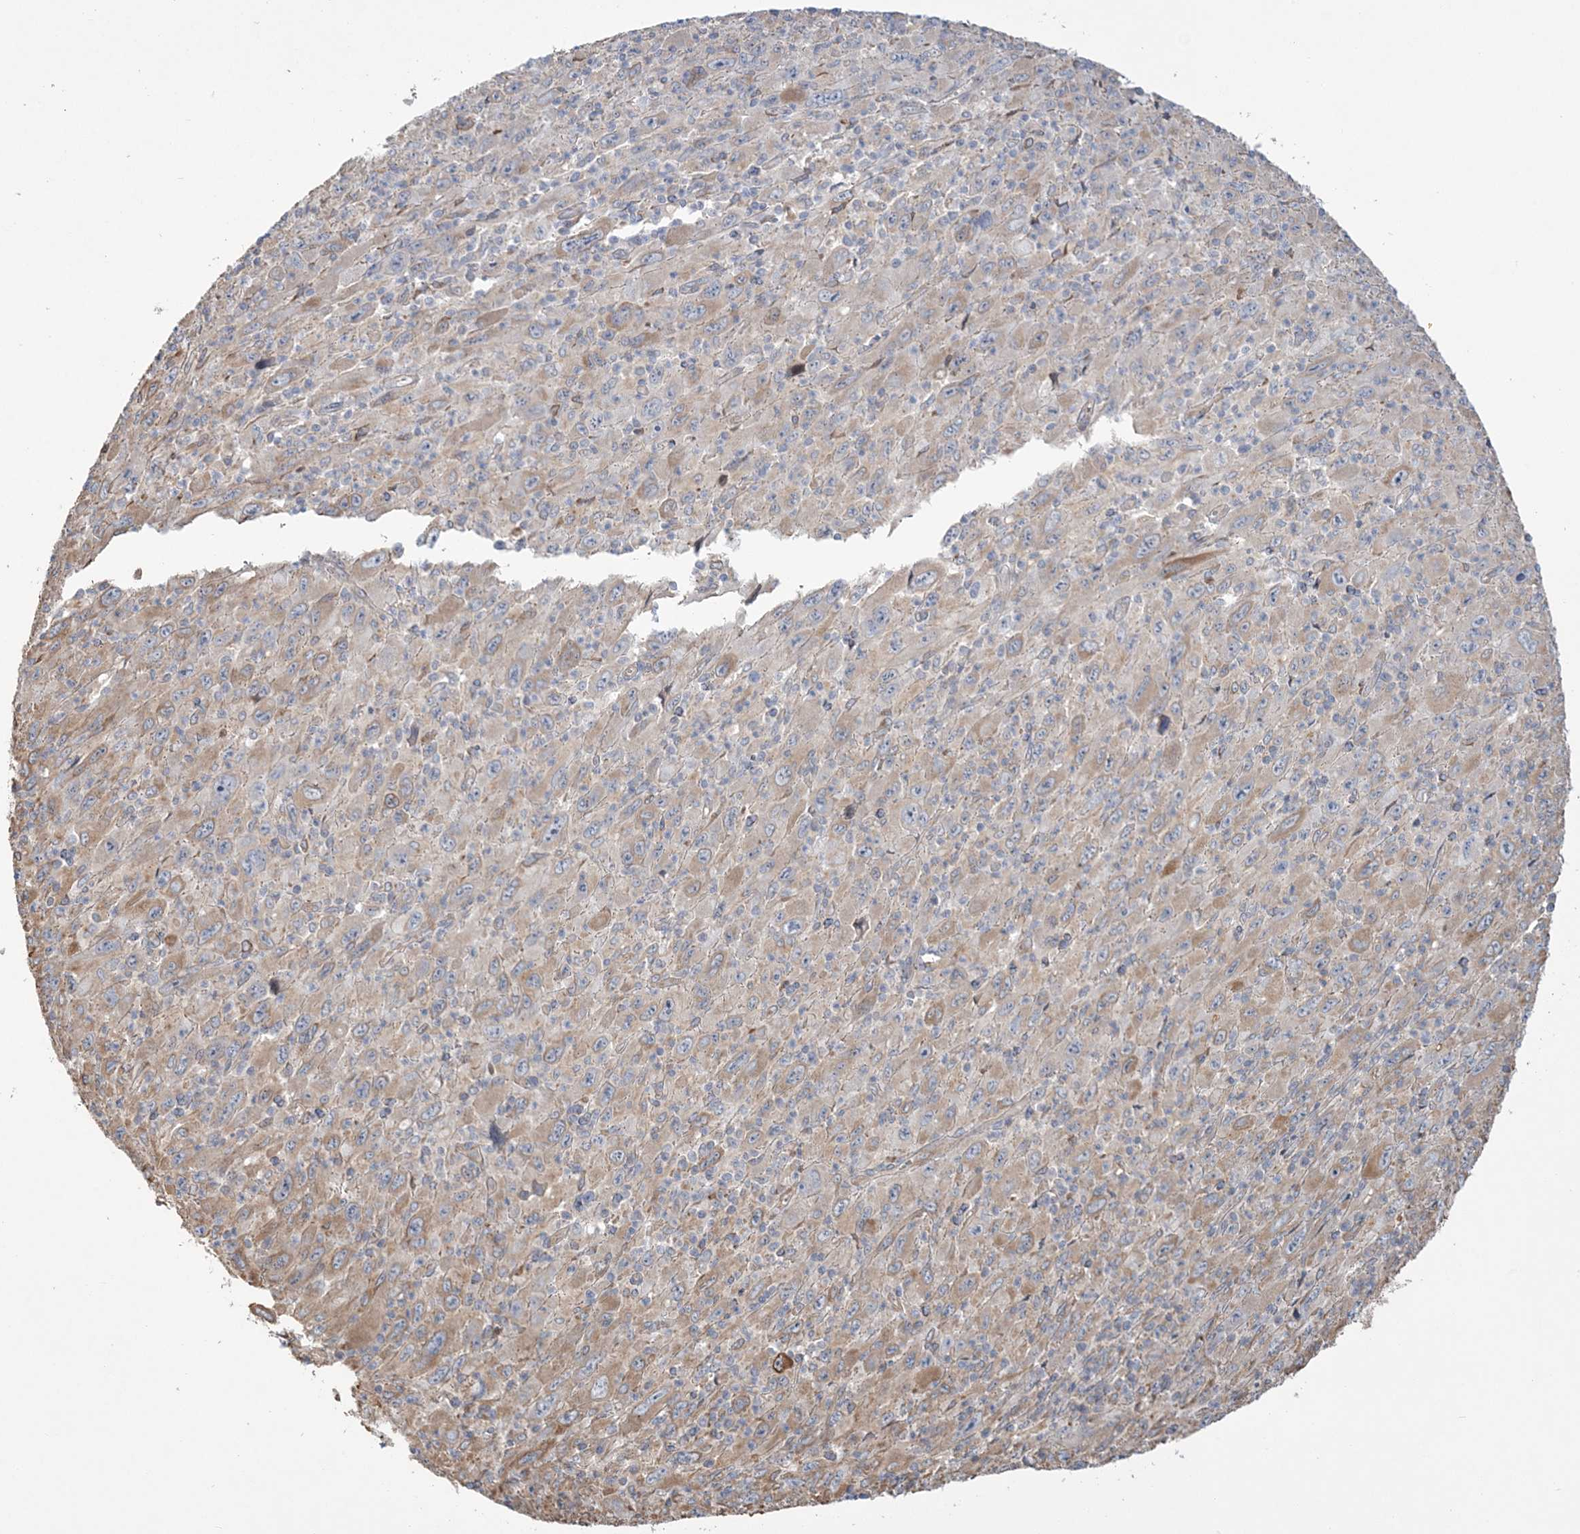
{"staining": {"intensity": "weak", "quantity": "25%-75%", "location": "cytoplasmic/membranous"}, "tissue": "melanoma", "cell_type": "Tumor cells", "image_type": "cancer", "snomed": [{"axis": "morphology", "description": "Malignant melanoma, Metastatic site"}, {"axis": "topography", "description": "Skin"}], "caption": "A photomicrograph showing weak cytoplasmic/membranous expression in about 25%-75% of tumor cells in melanoma, as visualized by brown immunohistochemical staining.", "gene": "ZNF821", "patient": {"sex": "female", "age": 56}}